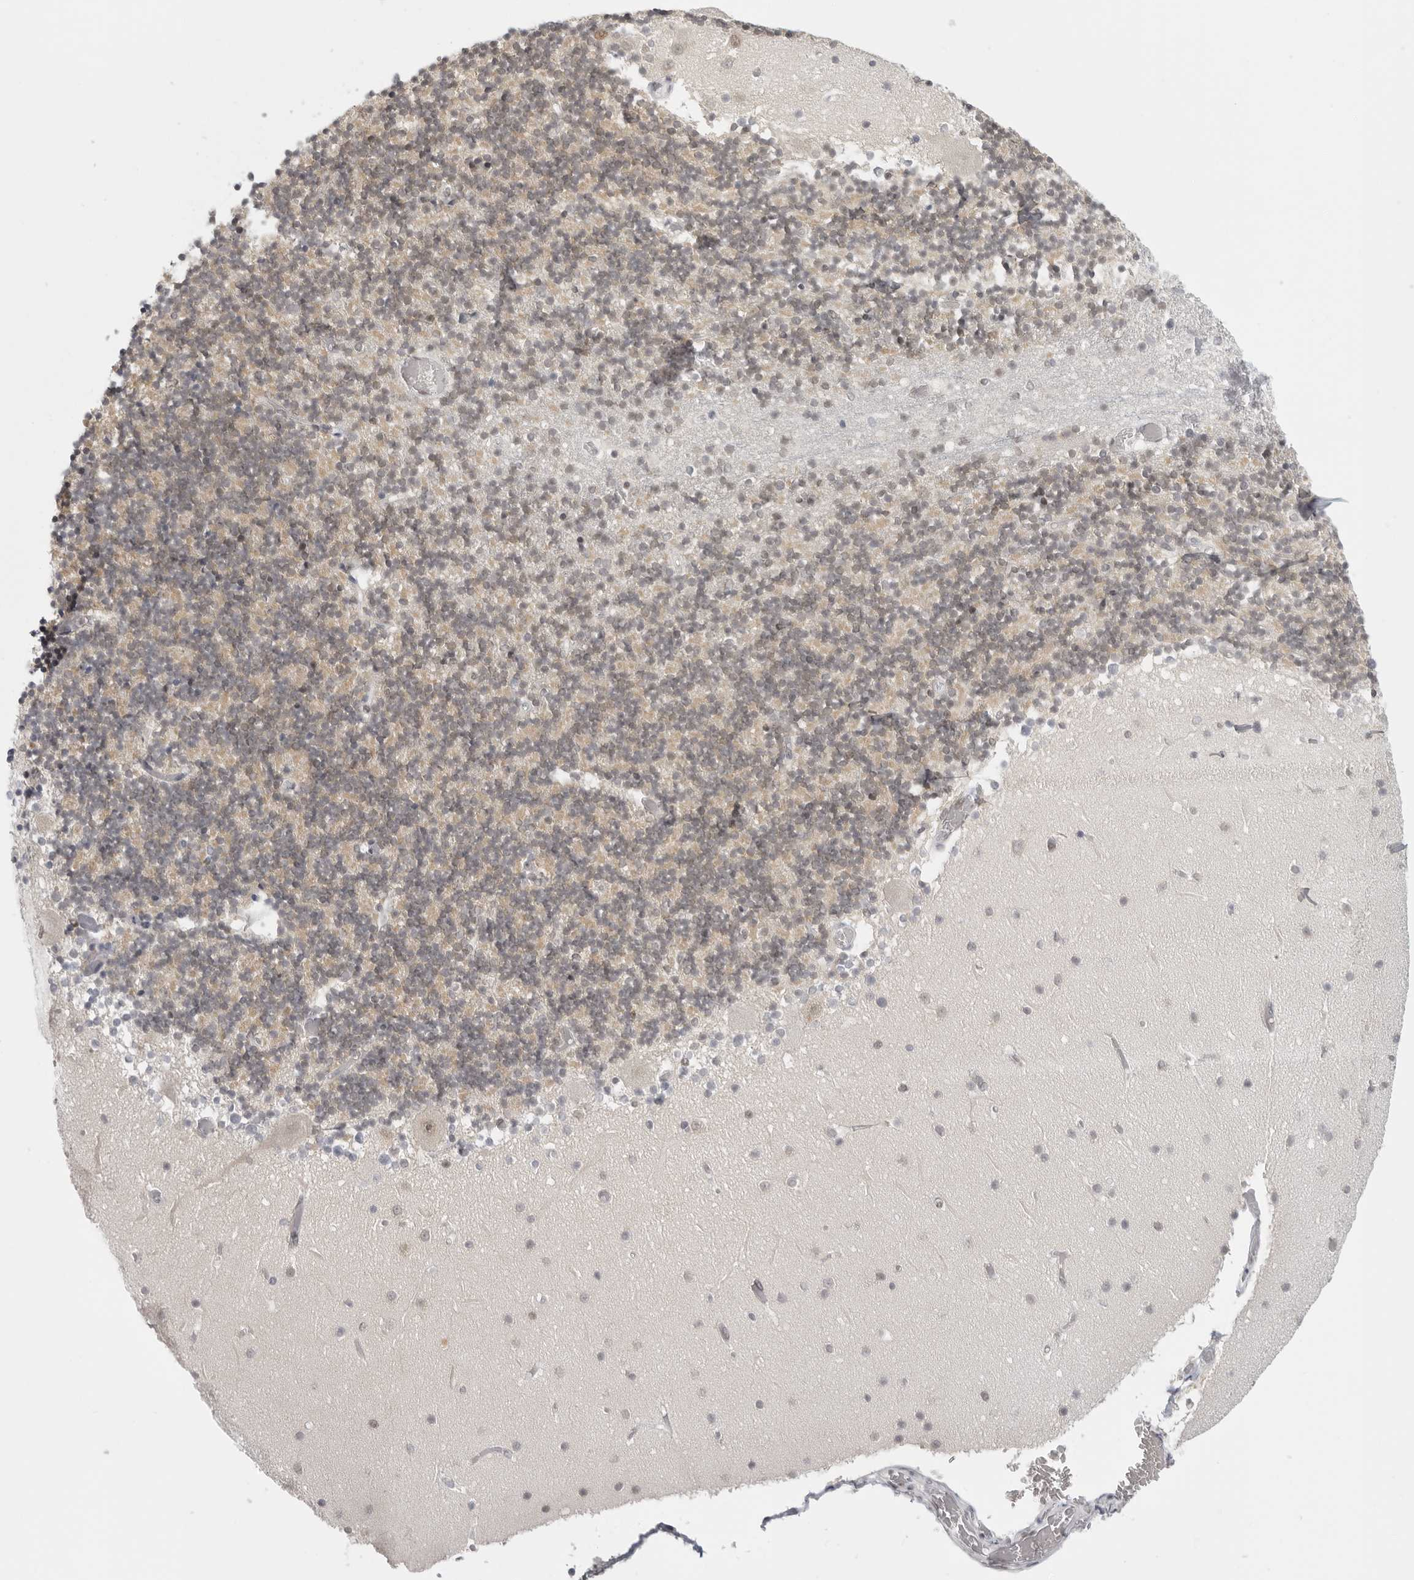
{"staining": {"intensity": "weak", "quantity": "25%-75%", "location": "cytoplasmic/membranous"}, "tissue": "cerebellum", "cell_type": "Cells in granular layer", "image_type": "normal", "snomed": [{"axis": "morphology", "description": "Normal tissue, NOS"}, {"axis": "topography", "description": "Cerebellum"}], "caption": "Immunohistochemical staining of unremarkable cerebellum displays low levels of weak cytoplasmic/membranous expression in about 25%-75% of cells in granular layer.", "gene": "RPA2", "patient": {"sex": "female", "age": 28}}